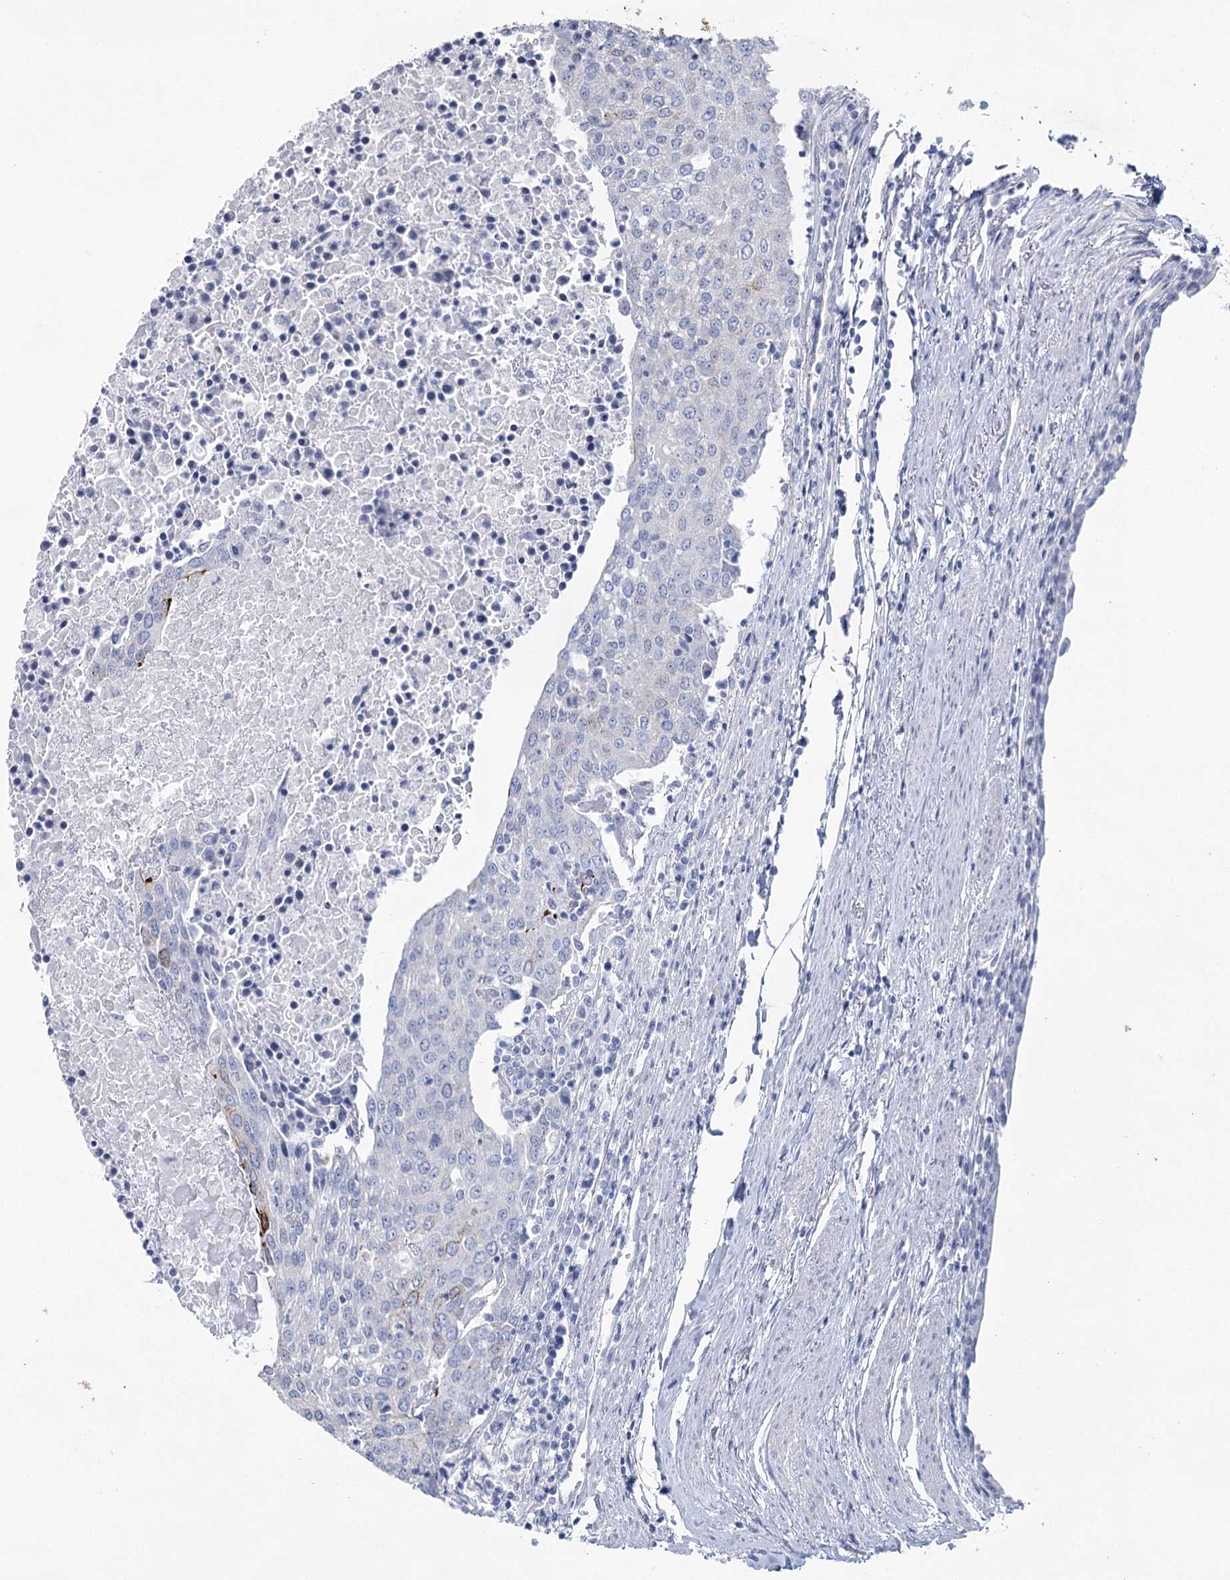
{"staining": {"intensity": "negative", "quantity": "none", "location": "none"}, "tissue": "urothelial cancer", "cell_type": "Tumor cells", "image_type": "cancer", "snomed": [{"axis": "morphology", "description": "Urothelial carcinoma, High grade"}, {"axis": "topography", "description": "Urinary bladder"}], "caption": "High power microscopy photomicrograph of an IHC photomicrograph of urothelial carcinoma (high-grade), revealing no significant staining in tumor cells.", "gene": "CCDC88A", "patient": {"sex": "female", "age": 85}}